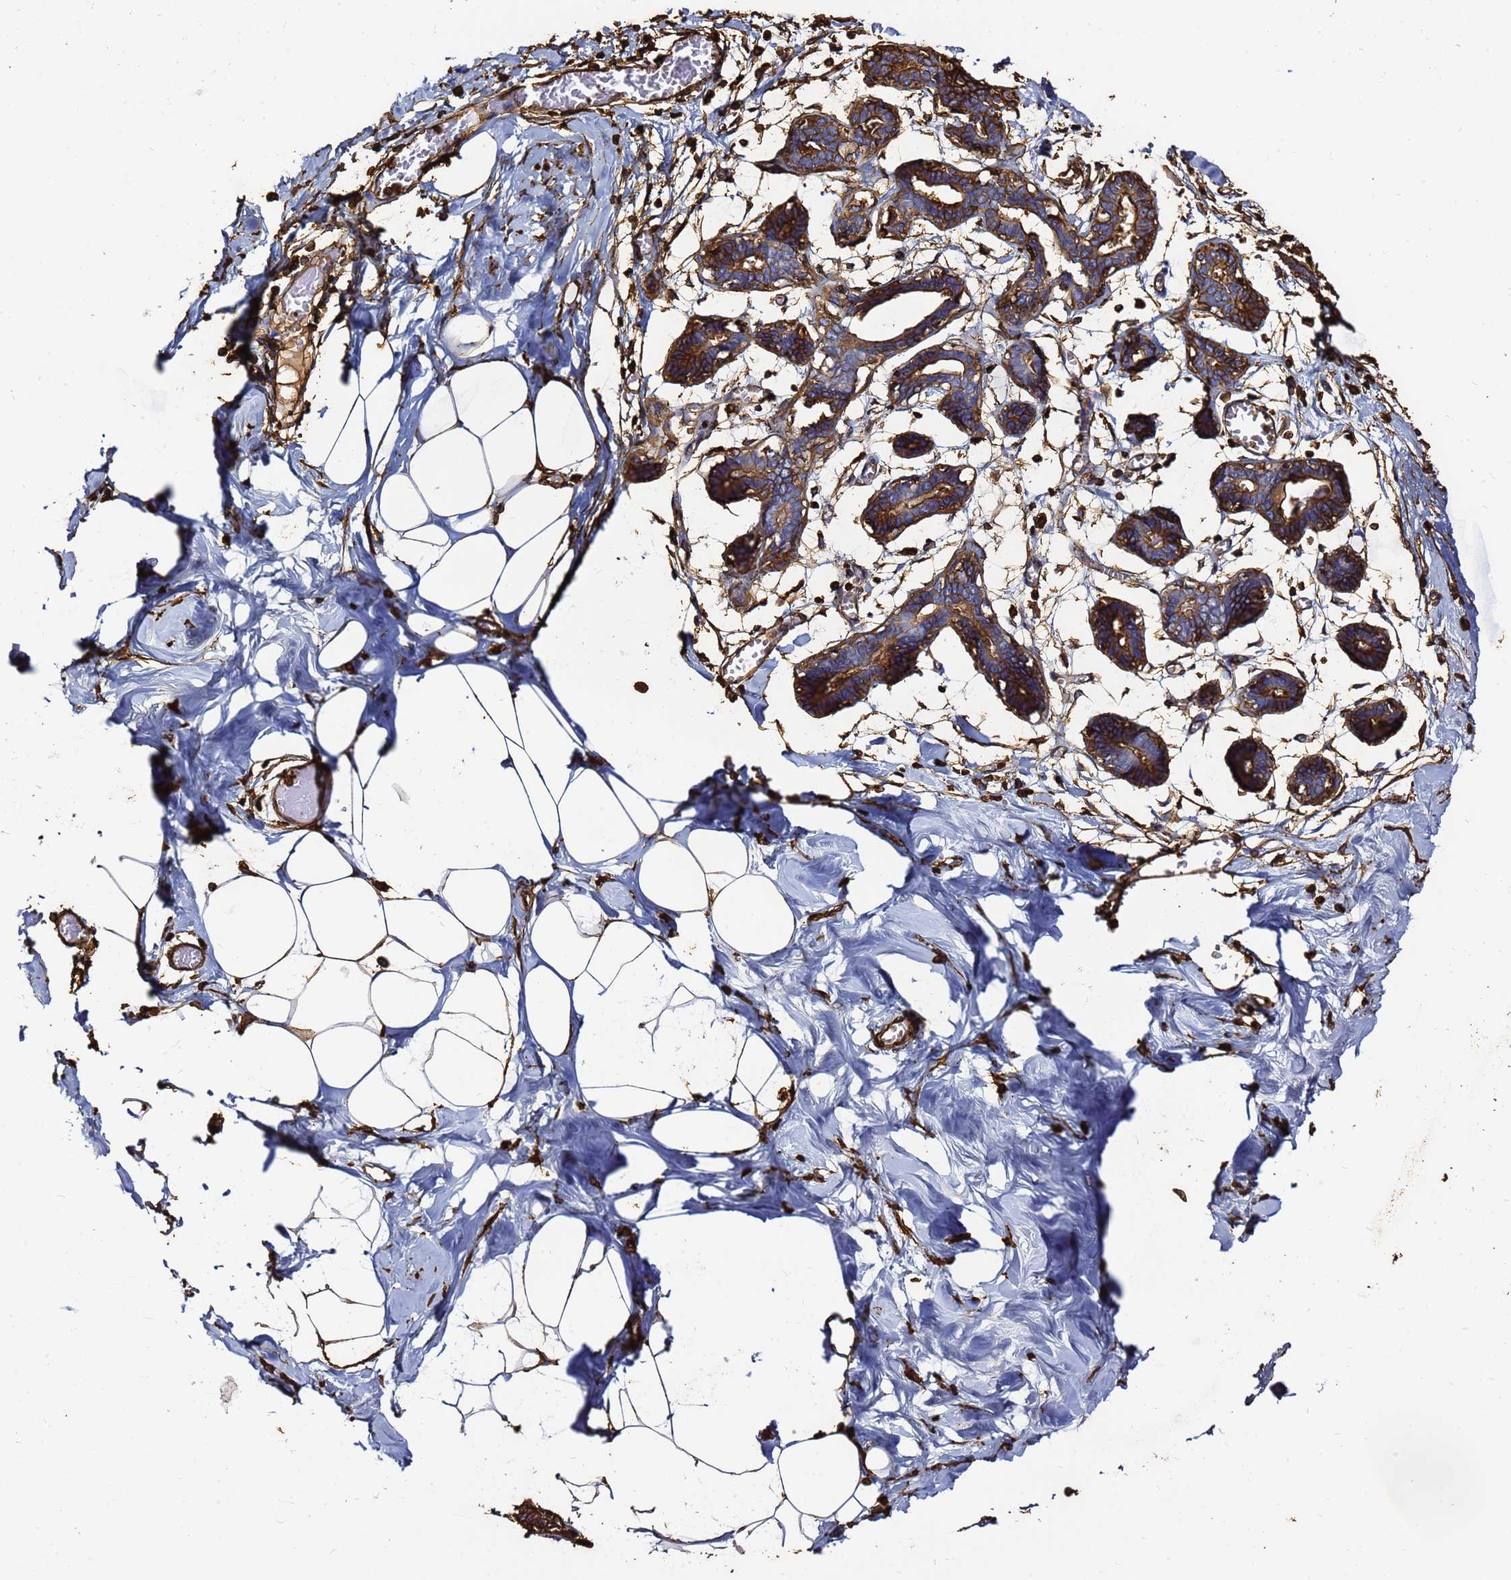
{"staining": {"intensity": "strong", "quantity": ">75%", "location": "cytoplasmic/membranous"}, "tissue": "breast", "cell_type": "Adipocytes", "image_type": "normal", "snomed": [{"axis": "morphology", "description": "Normal tissue, NOS"}, {"axis": "topography", "description": "Breast"}], "caption": "Immunohistochemical staining of benign breast demonstrates >75% levels of strong cytoplasmic/membranous protein staining in about >75% of adipocytes. Using DAB (brown) and hematoxylin (blue) stains, captured at high magnification using brightfield microscopy.", "gene": "ACTA1", "patient": {"sex": "female", "age": 27}}